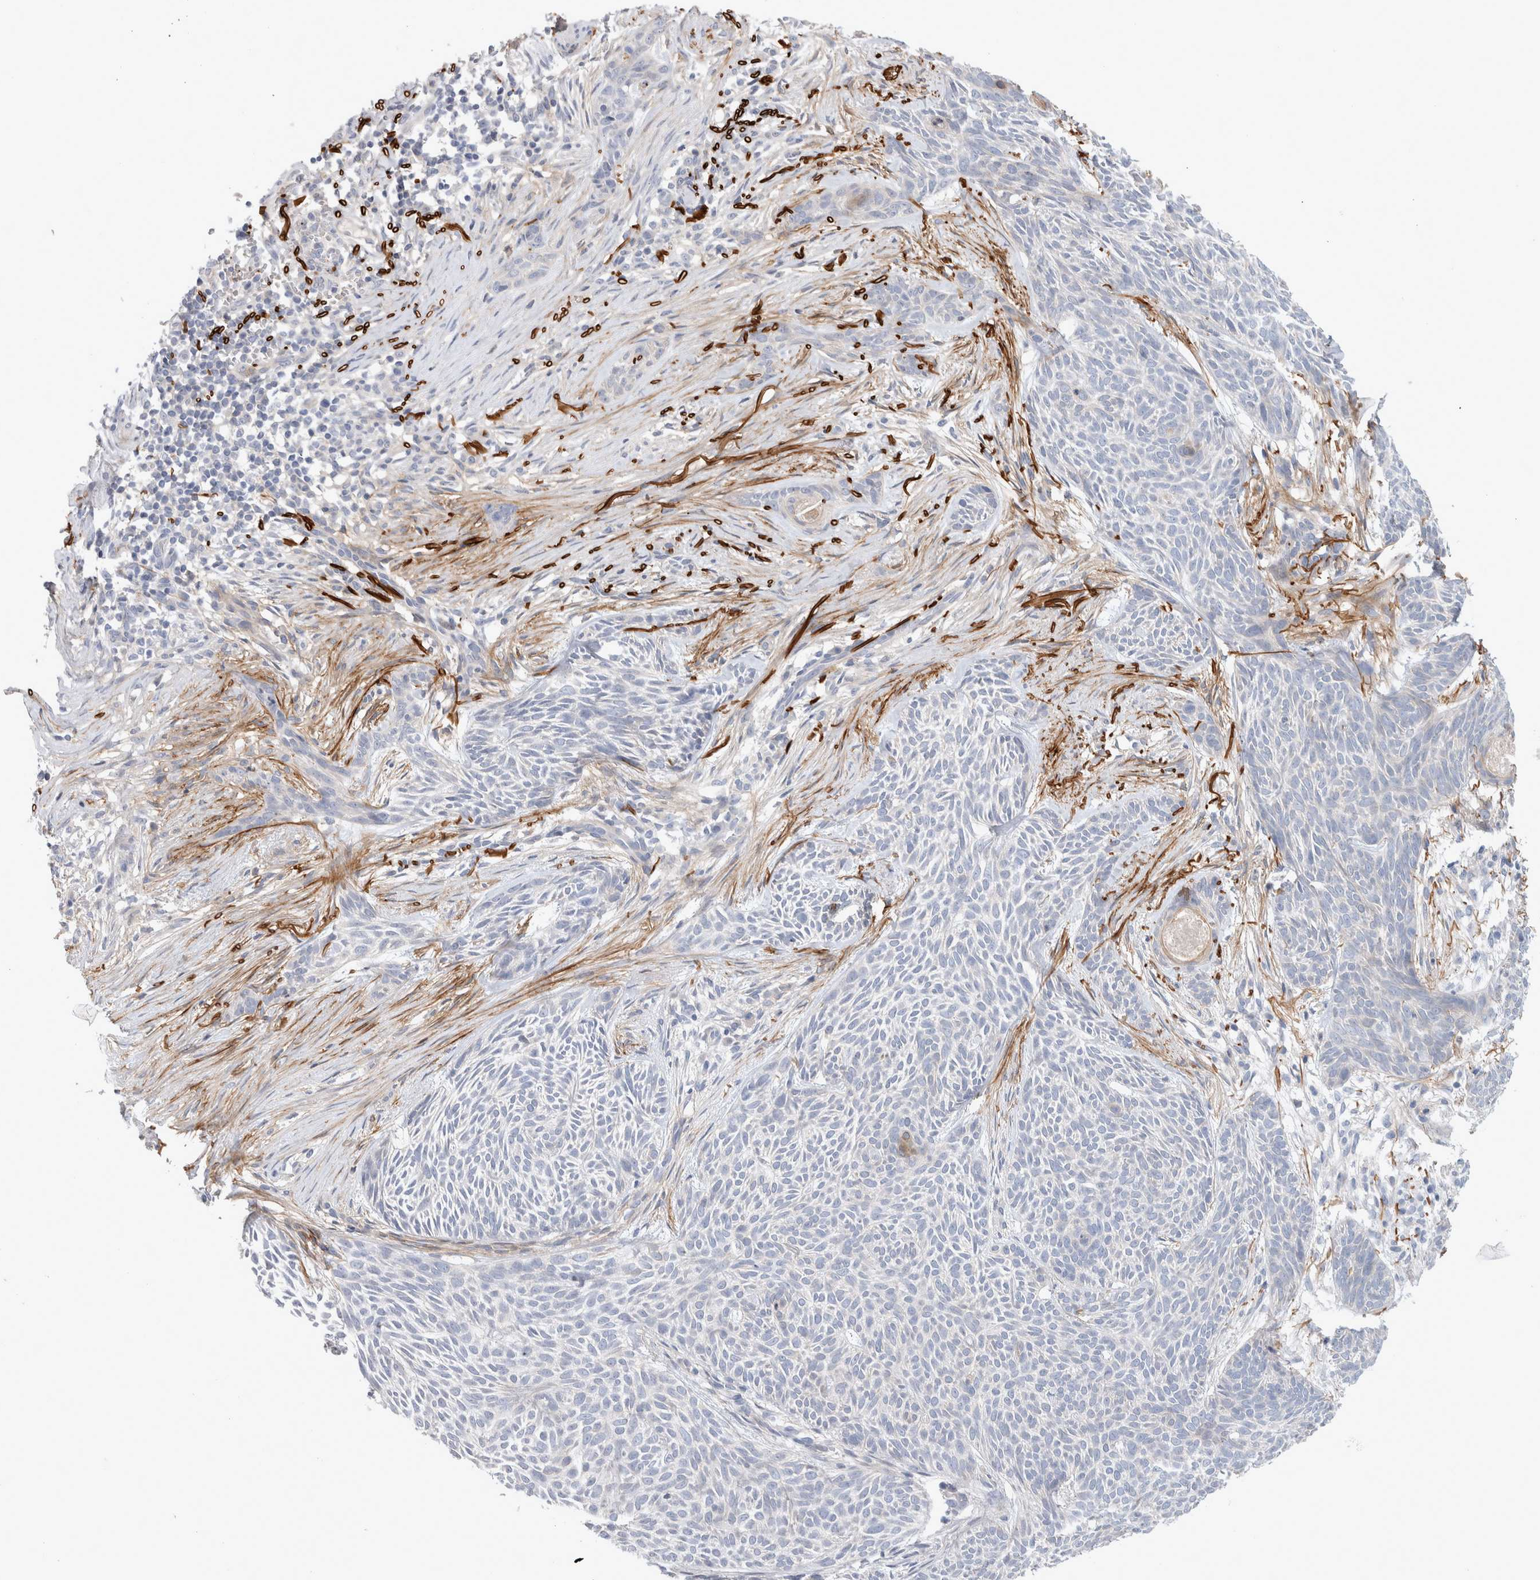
{"staining": {"intensity": "negative", "quantity": "none", "location": "none"}, "tissue": "skin cancer", "cell_type": "Tumor cells", "image_type": "cancer", "snomed": [{"axis": "morphology", "description": "Basal cell carcinoma"}, {"axis": "topography", "description": "Skin"}], "caption": "IHC photomicrograph of neoplastic tissue: skin cancer (basal cell carcinoma) stained with DAB (3,3'-diaminobenzidine) demonstrates no significant protein expression in tumor cells.", "gene": "CD55", "patient": {"sex": "female", "age": 59}}